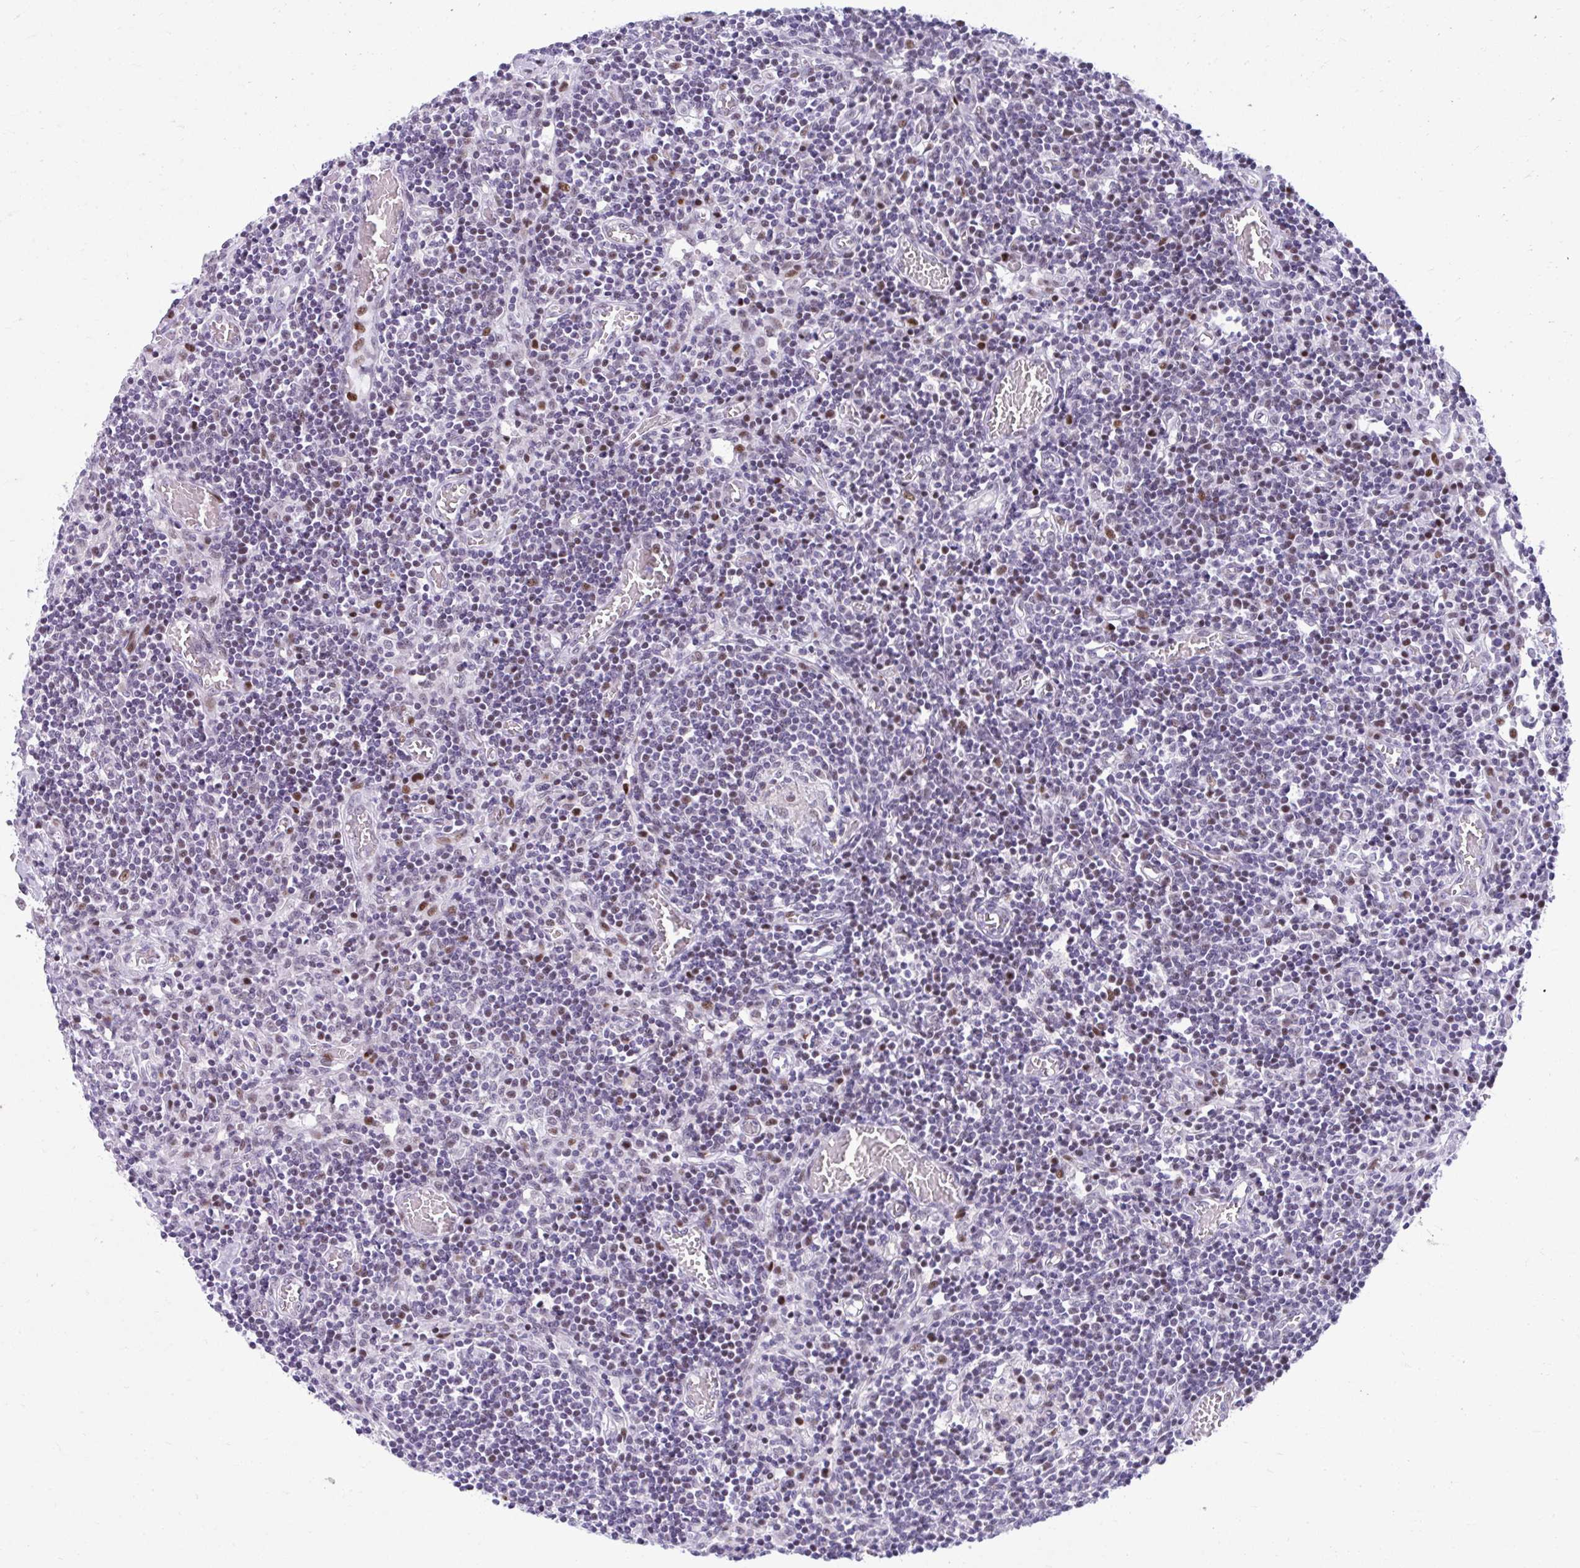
{"staining": {"intensity": "weak", "quantity": ">75%", "location": "nuclear"}, "tissue": "lymph node", "cell_type": "Germinal center cells", "image_type": "normal", "snomed": [{"axis": "morphology", "description": "Normal tissue, NOS"}, {"axis": "topography", "description": "Lymph node"}], "caption": "Protein staining exhibits weak nuclear positivity in about >75% of germinal center cells in unremarkable lymph node. (DAB (3,3'-diaminobenzidine) = brown stain, brightfield microscopy at high magnification).", "gene": "GLDN", "patient": {"sex": "male", "age": 66}}